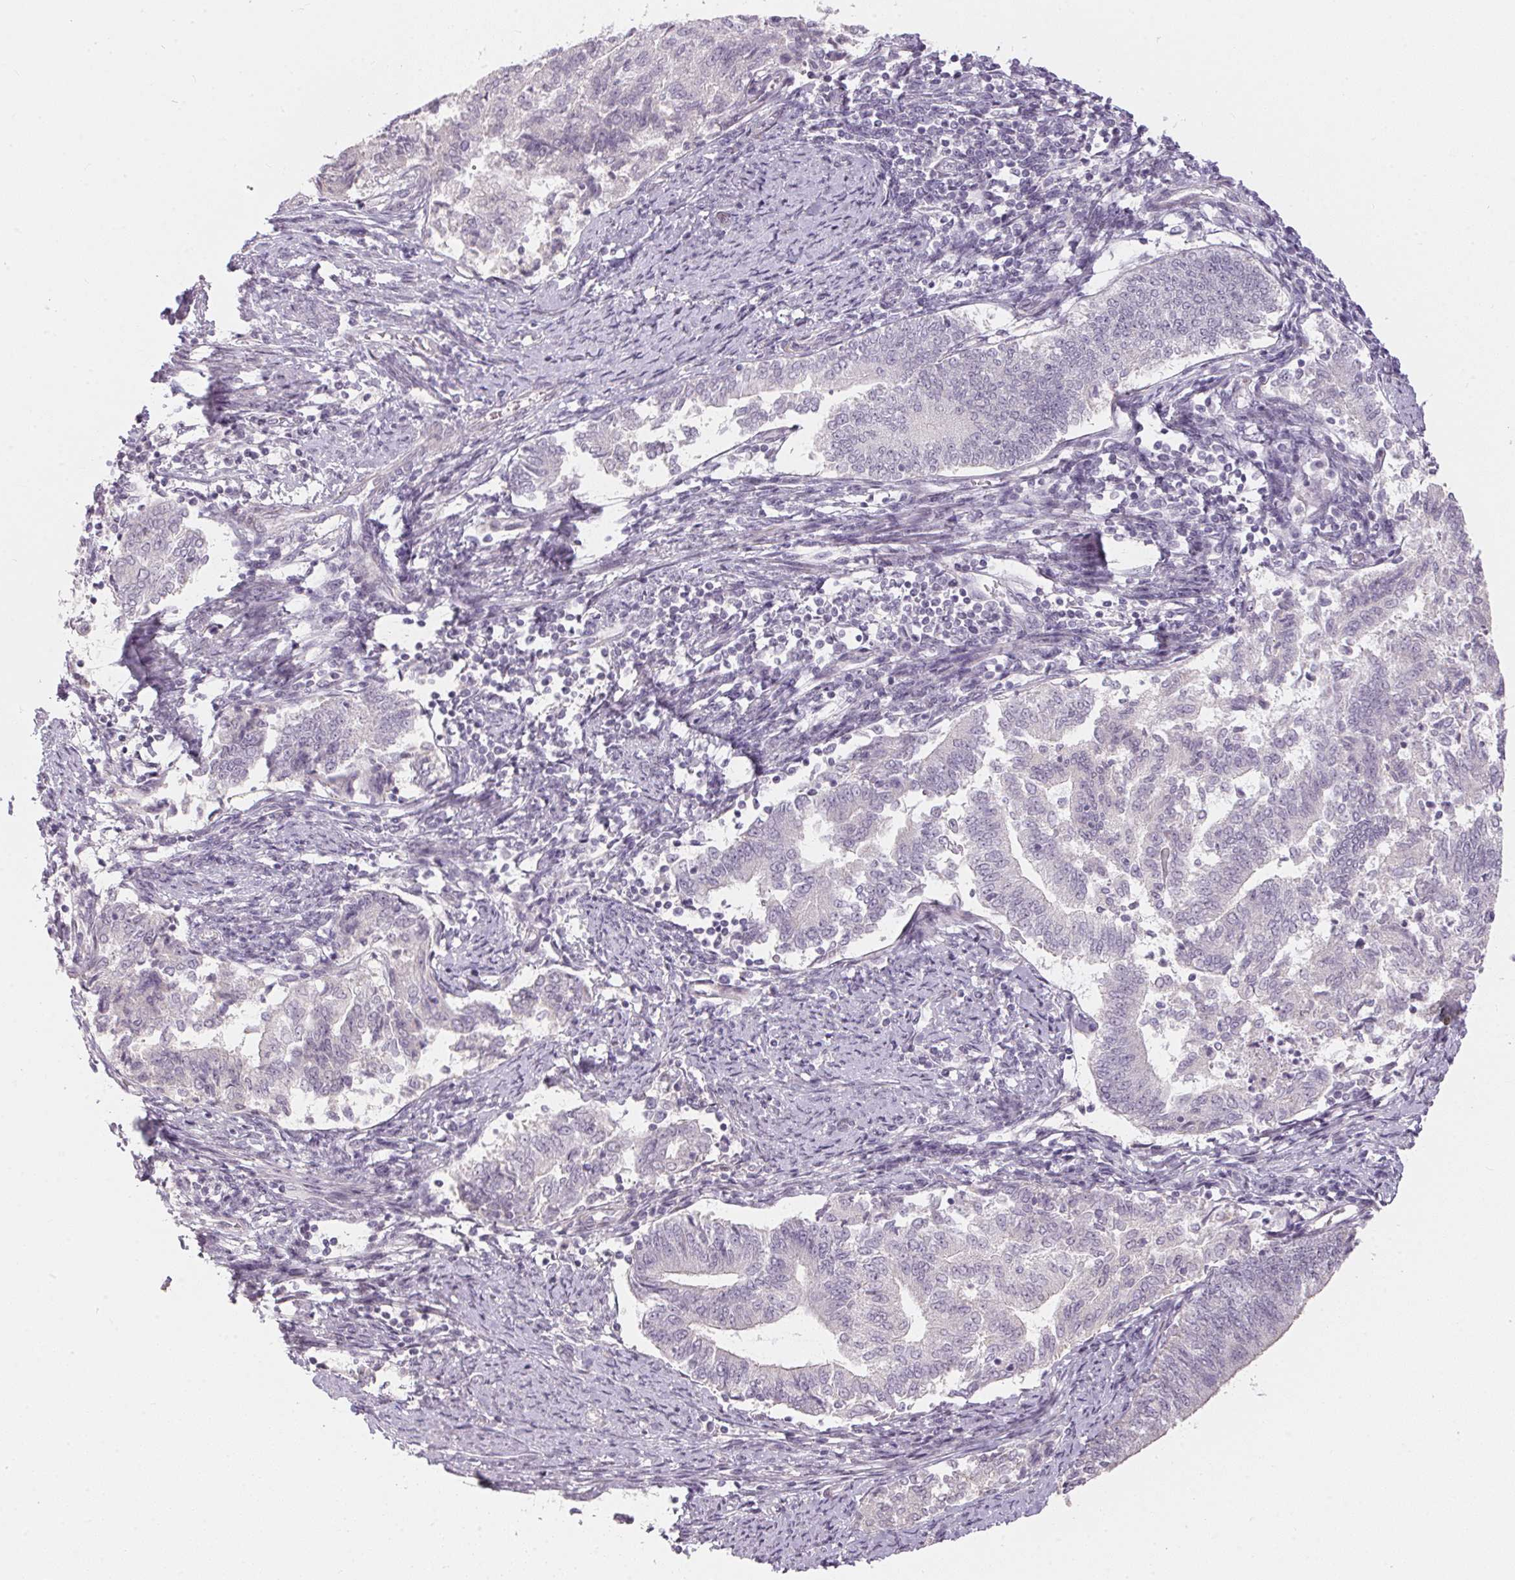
{"staining": {"intensity": "negative", "quantity": "none", "location": "none"}, "tissue": "endometrial cancer", "cell_type": "Tumor cells", "image_type": "cancer", "snomed": [{"axis": "morphology", "description": "Adenocarcinoma, NOS"}, {"axis": "topography", "description": "Endometrium"}], "caption": "This is a histopathology image of IHC staining of endometrial cancer, which shows no expression in tumor cells.", "gene": "GDAP1L1", "patient": {"sex": "female", "age": 65}}